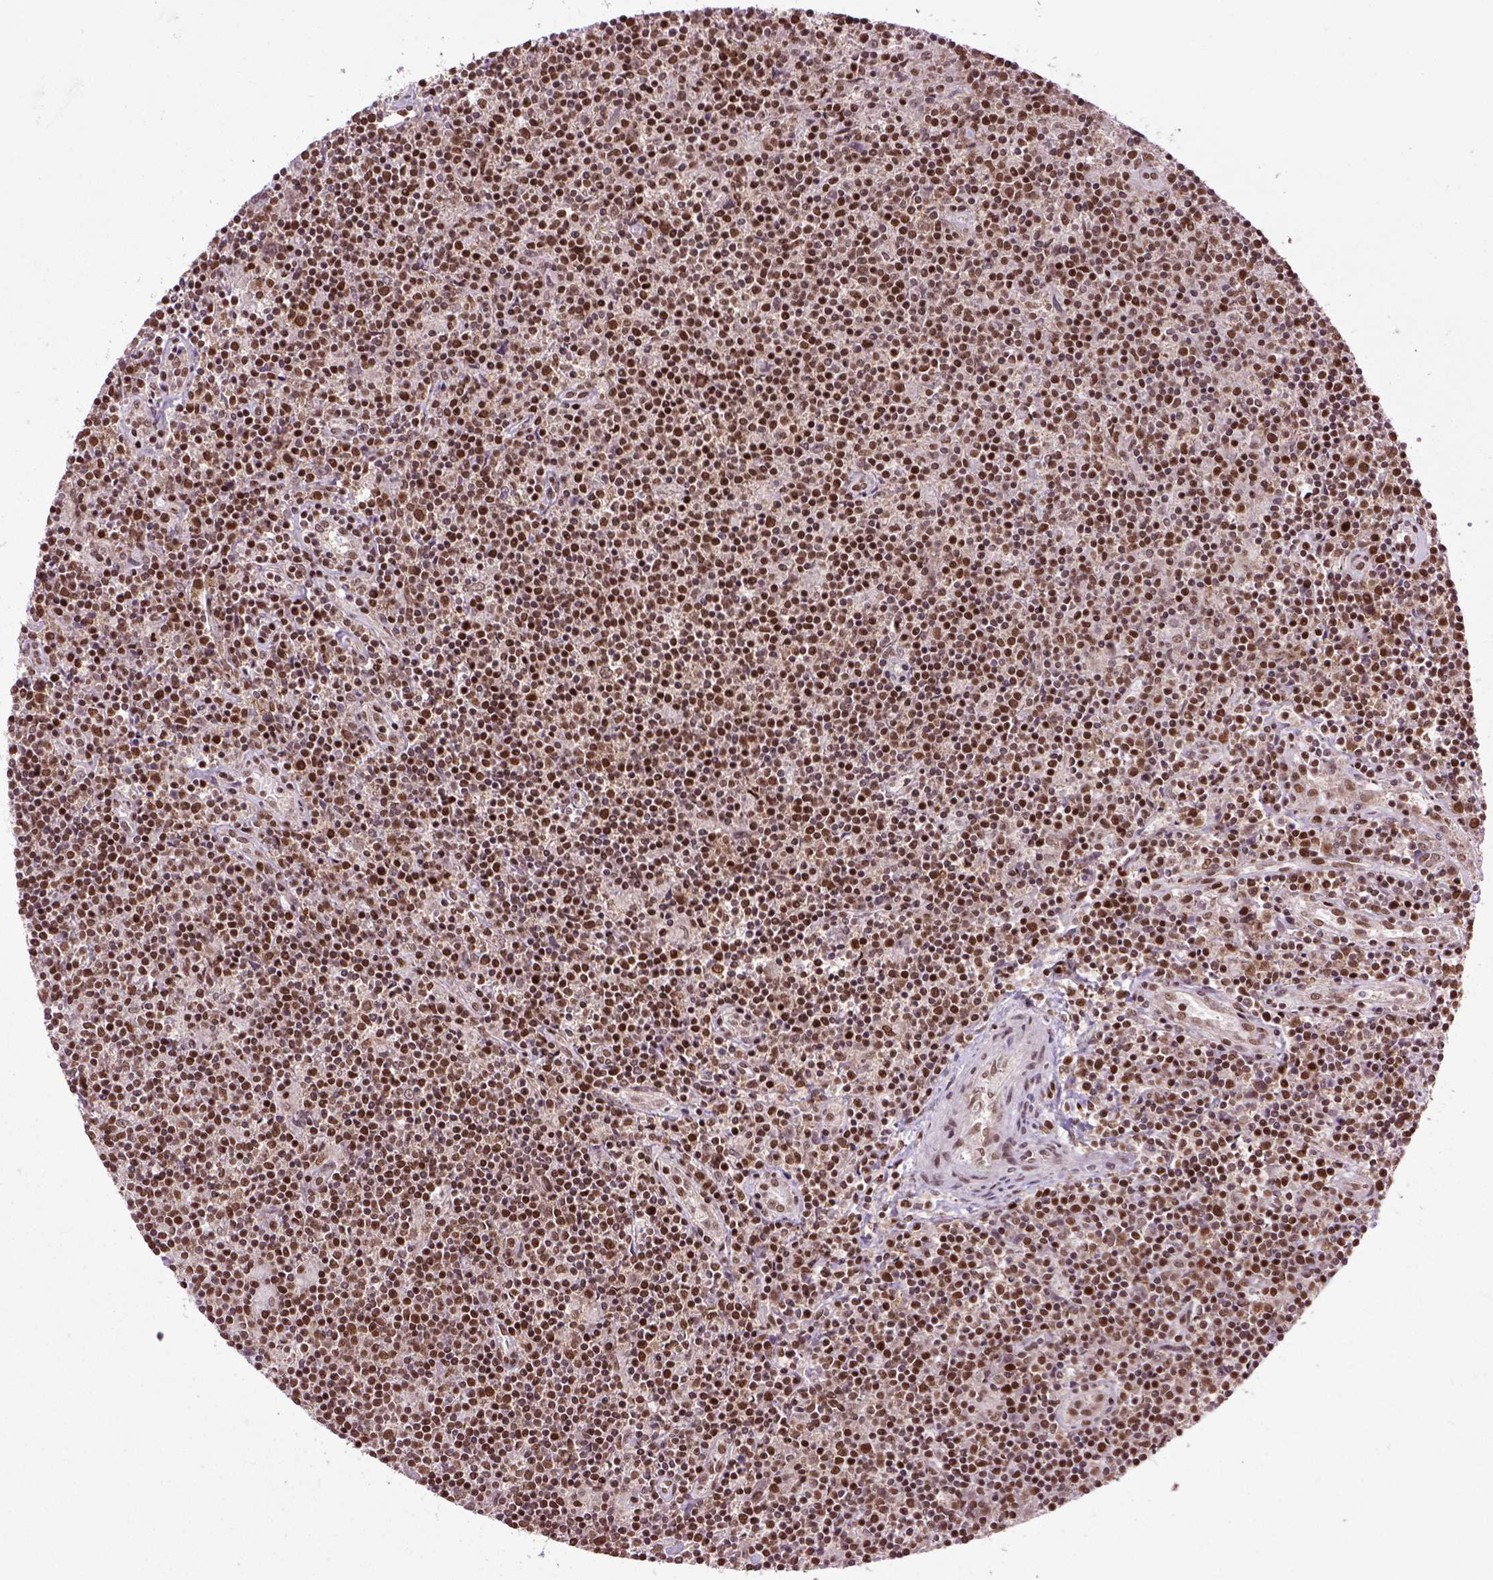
{"staining": {"intensity": "strong", "quantity": ">75%", "location": "nuclear"}, "tissue": "lymphoma", "cell_type": "Tumor cells", "image_type": "cancer", "snomed": [{"axis": "morphology", "description": "Hodgkin's disease, NOS"}, {"axis": "topography", "description": "Lymph node"}], "caption": "Immunohistochemical staining of lymphoma shows high levels of strong nuclear protein staining in approximately >75% of tumor cells. Nuclei are stained in blue.", "gene": "CELF1", "patient": {"sex": "male", "age": 40}}